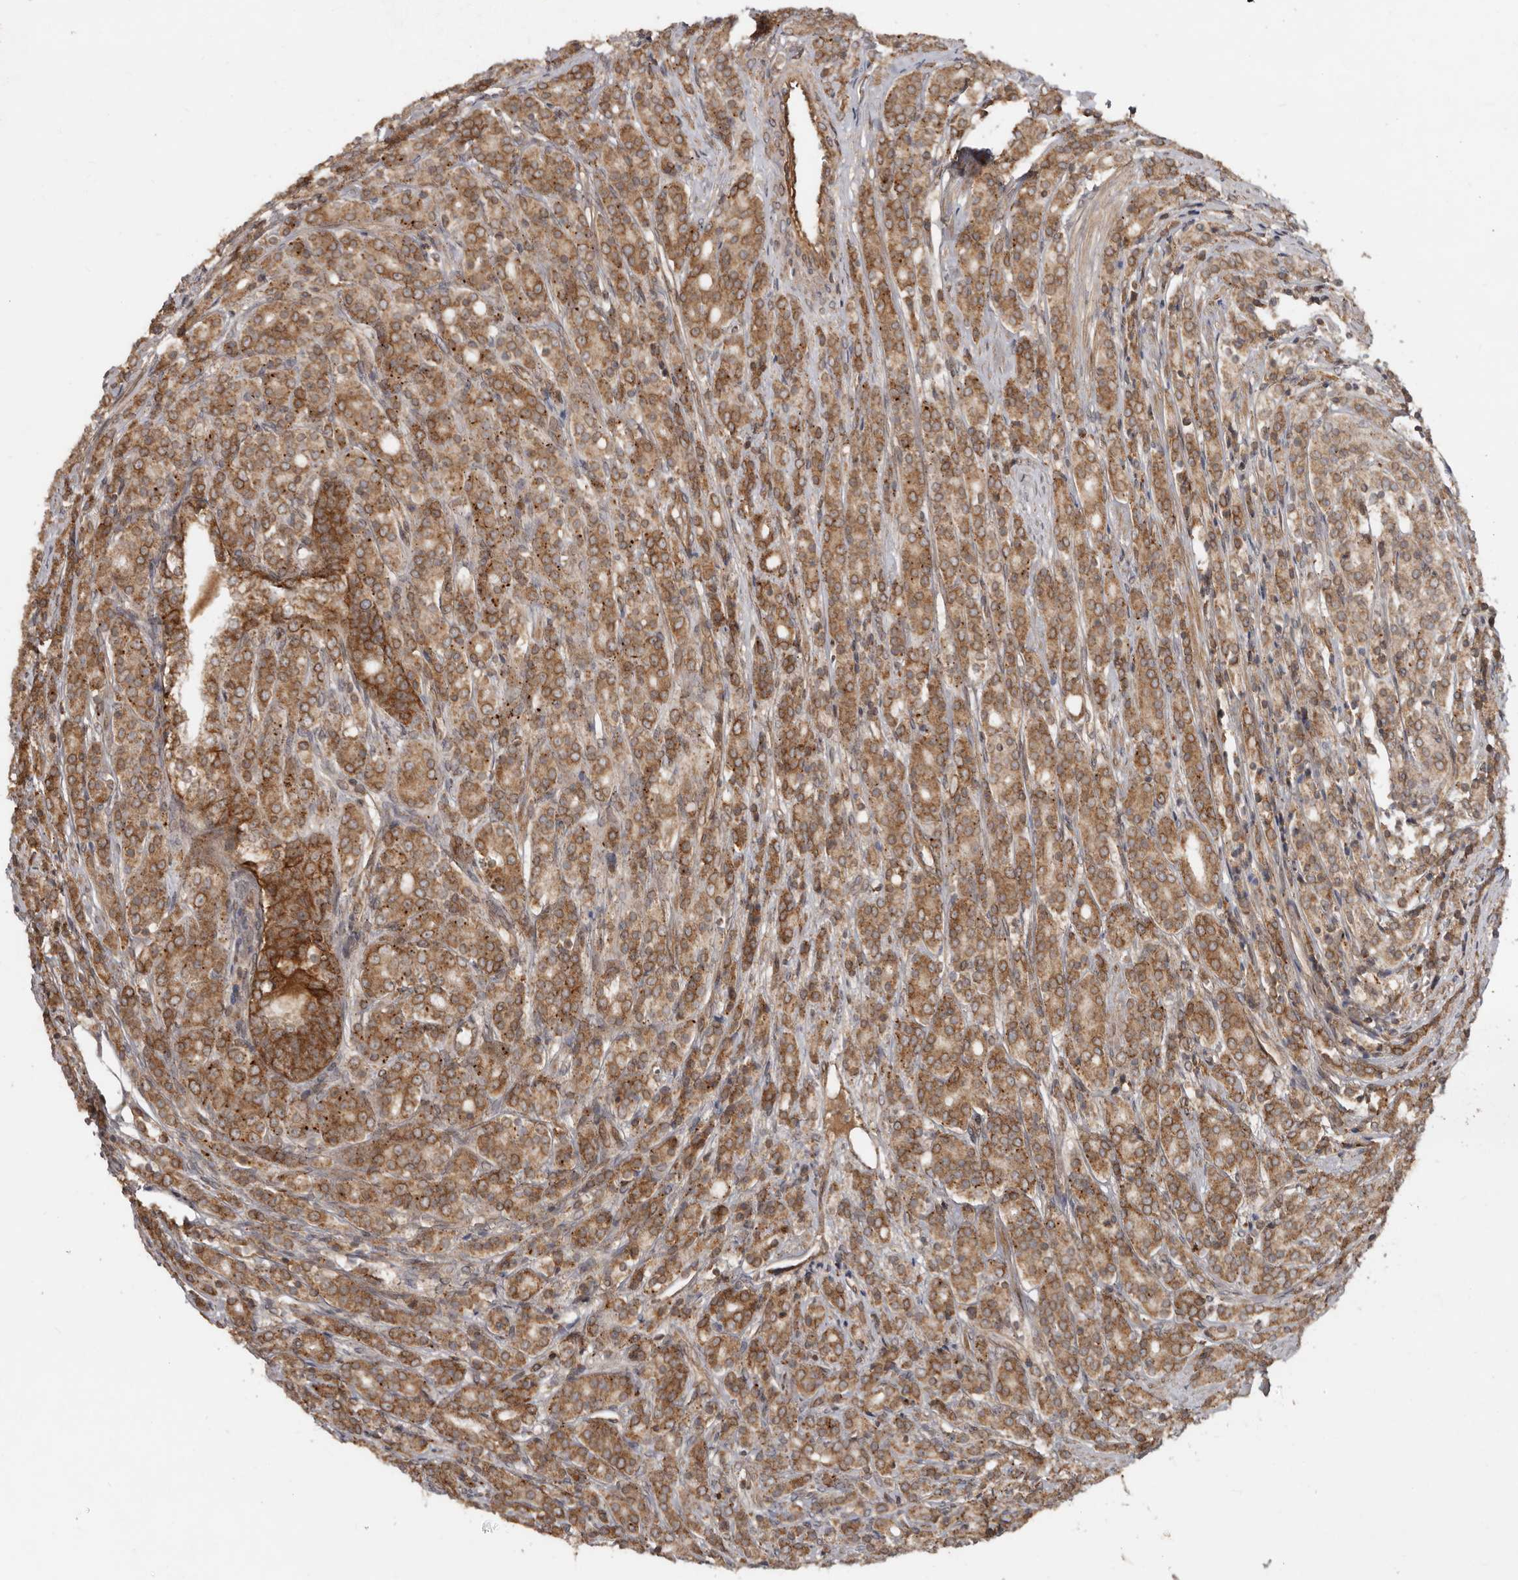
{"staining": {"intensity": "moderate", "quantity": ">75%", "location": "cytoplasmic/membranous"}, "tissue": "prostate cancer", "cell_type": "Tumor cells", "image_type": "cancer", "snomed": [{"axis": "morphology", "description": "Adenocarcinoma, High grade"}, {"axis": "topography", "description": "Prostate"}], "caption": "Tumor cells show medium levels of moderate cytoplasmic/membranous staining in approximately >75% of cells in prostate cancer.", "gene": "STK36", "patient": {"sex": "male", "age": 62}}